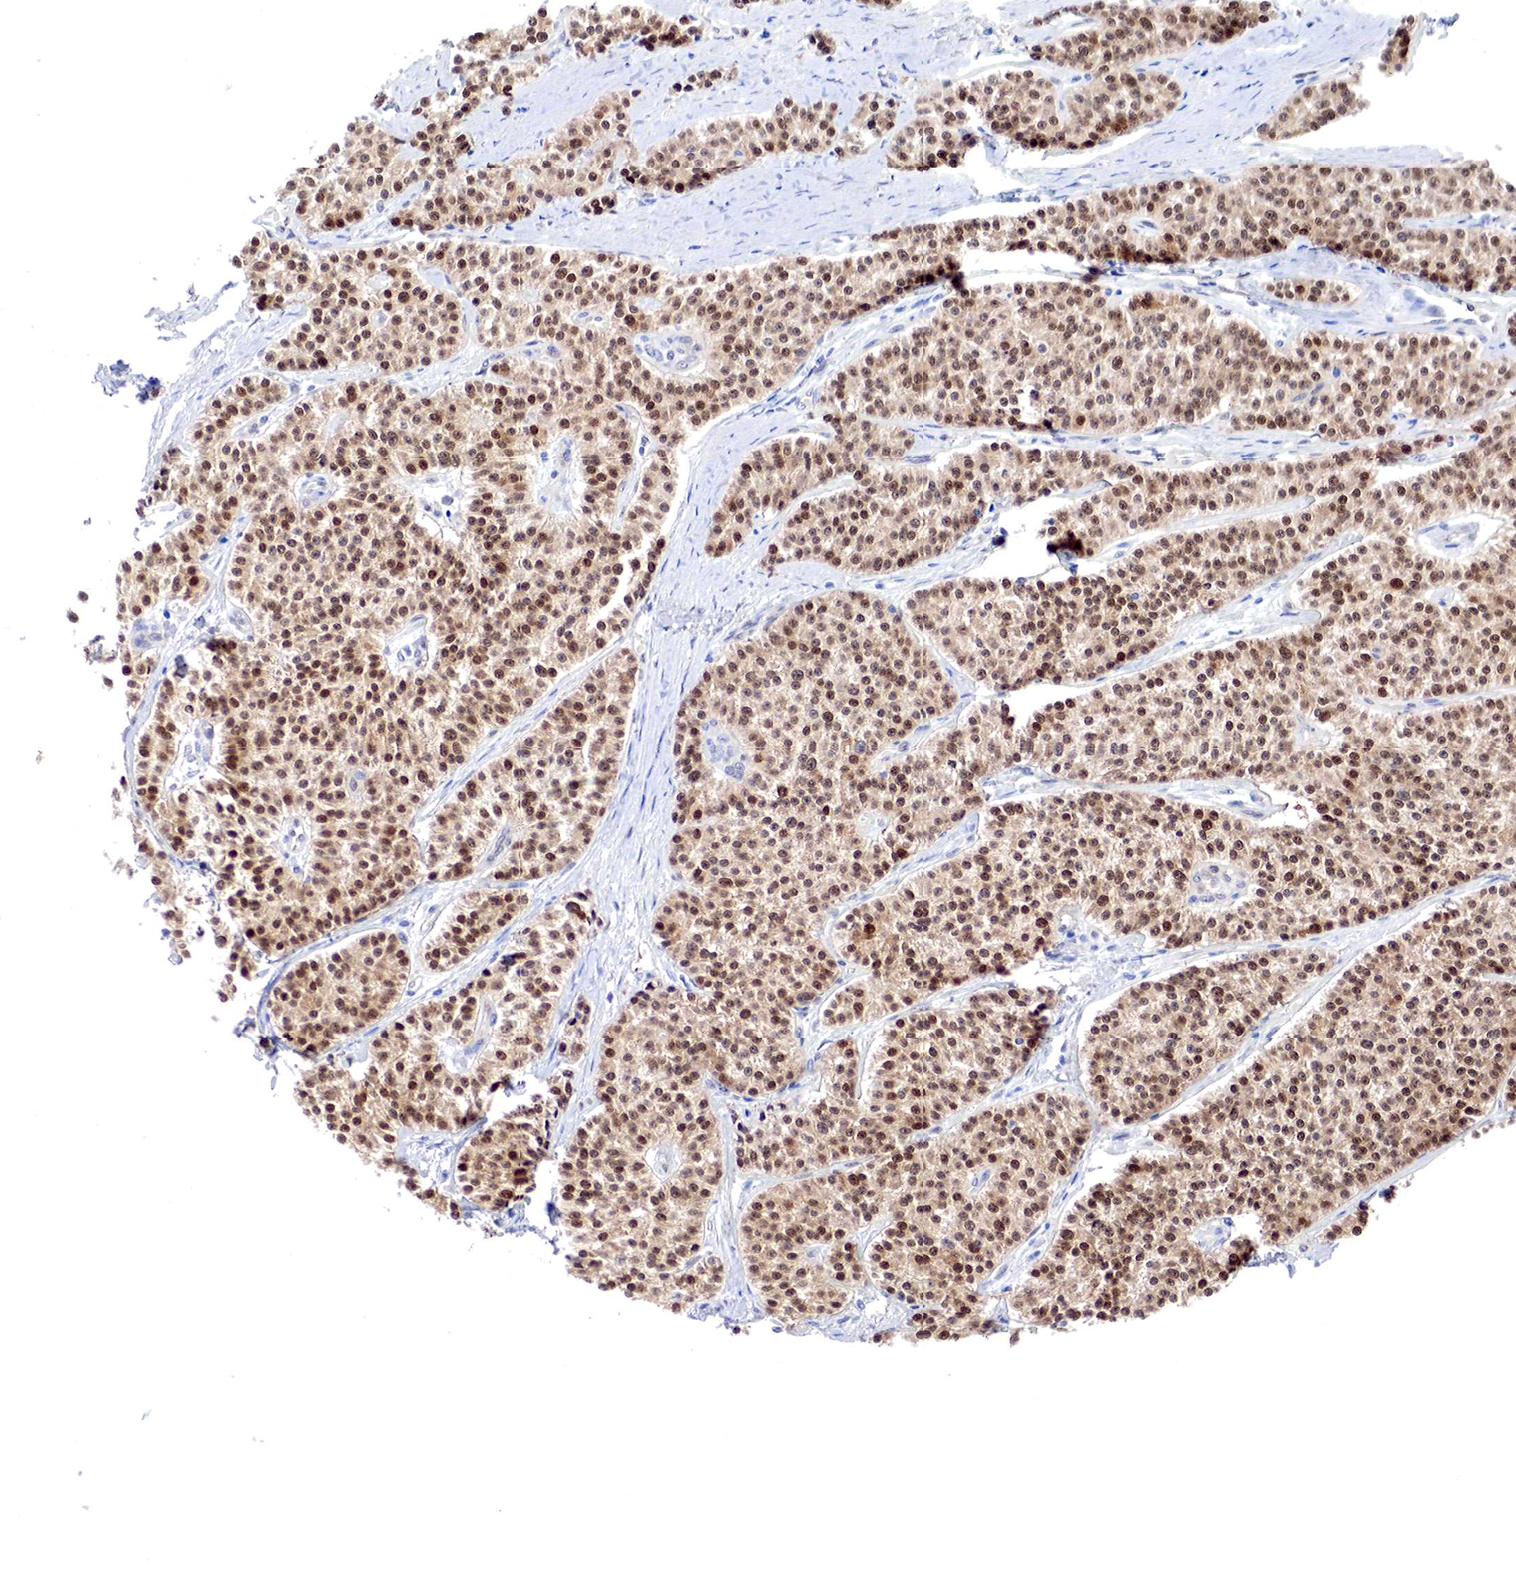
{"staining": {"intensity": "strong", "quantity": ">75%", "location": "cytoplasmic/membranous,nuclear"}, "tissue": "carcinoid", "cell_type": "Tumor cells", "image_type": "cancer", "snomed": [{"axis": "morphology", "description": "Carcinoid, malignant, NOS"}, {"axis": "topography", "description": "Stomach"}], "caption": "The histopathology image displays a brown stain indicating the presence of a protein in the cytoplasmic/membranous and nuclear of tumor cells in carcinoid.", "gene": "PABIR2", "patient": {"sex": "female", "age": 76}}